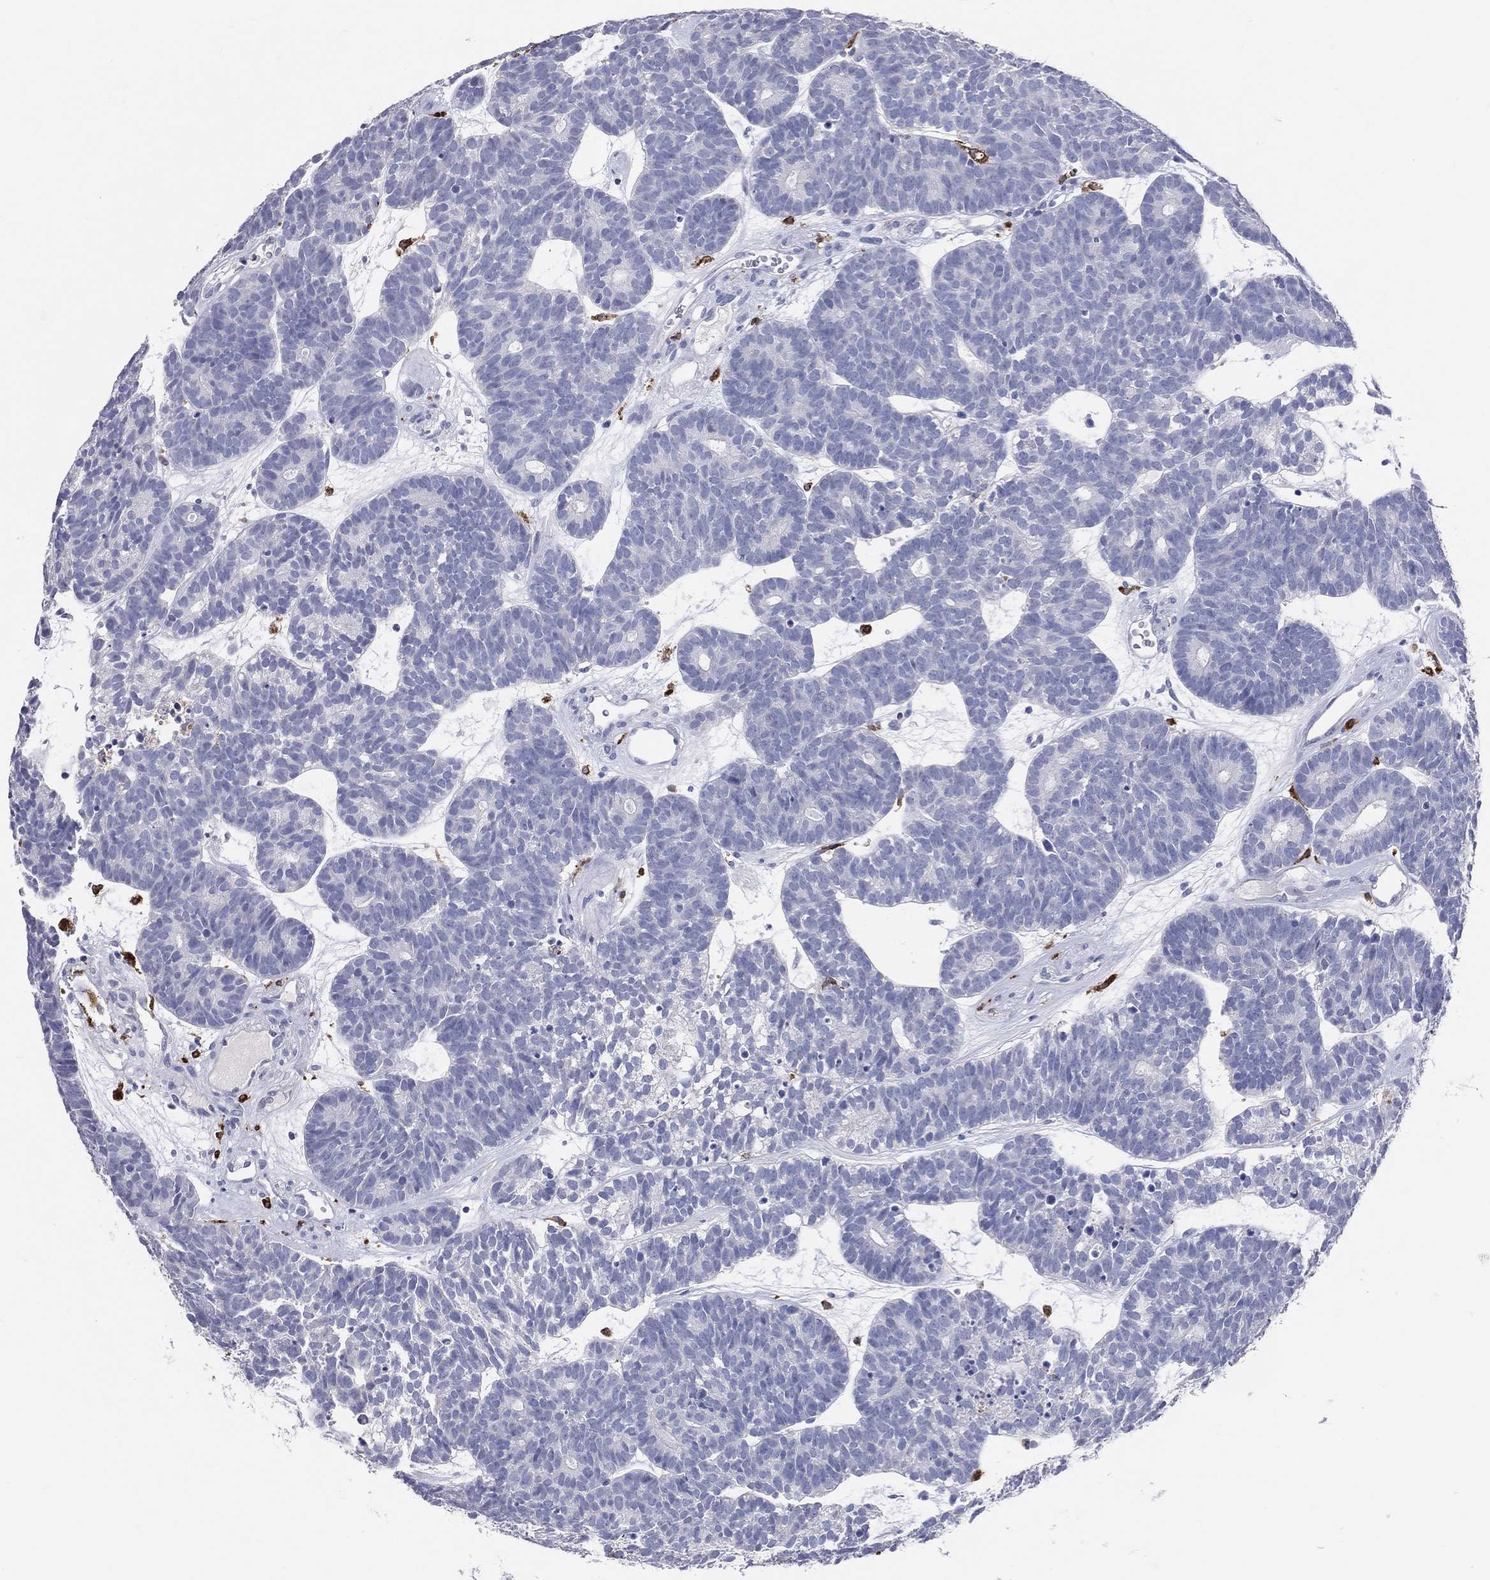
{"staining": {"intensity": "negative", "quantity": "none", "location": "none"}, "tissue": "head and neck cancer", "cell_type": "Tumor cells", "image_type": "cancer", "snomed": [{"axis": "morphology", "description": "Adenocarcinoma, NOS"}, {"axis": "topography", "description": "Head-Neck"}], "caption": "A histopathology image of head and neck cancer stained for a protein displays no brown staining in tumor cells.", "gene": "CD74", "patient": {"sex": "female", "age": 81}}